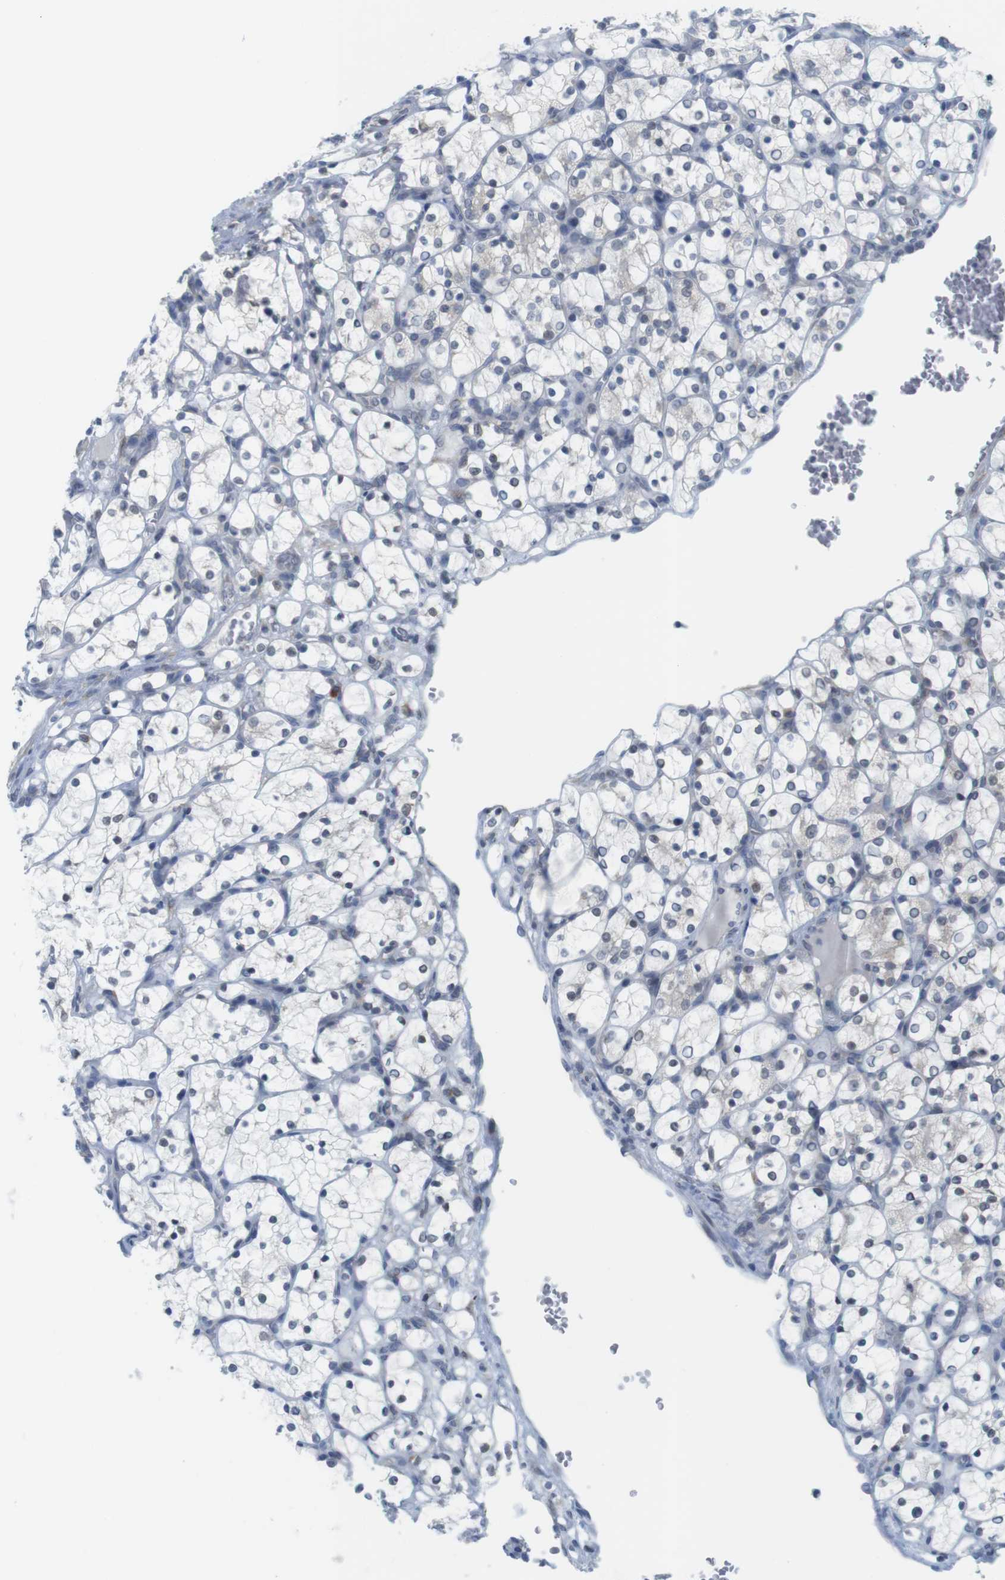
{"staining": {"intensity": "negative", "quantity": "none", "location": "none"}, "tissue": "renal cancer", "cell_type": "Tumor cells", "image_type": "cancer", "snomed": [{"axis": "morphology", "description": "Adenocarcinoma, NOS"}, {"axis": "topography", "description": "Kidney"}], "caption": "This is an immunohistochemistry (IHC) histopathology image of renal cancer (adenocarcinoma). There is no positivity in tumor cells.", "gene": "ERGIC3", "patient": {"sex": "female", "age": 69}}